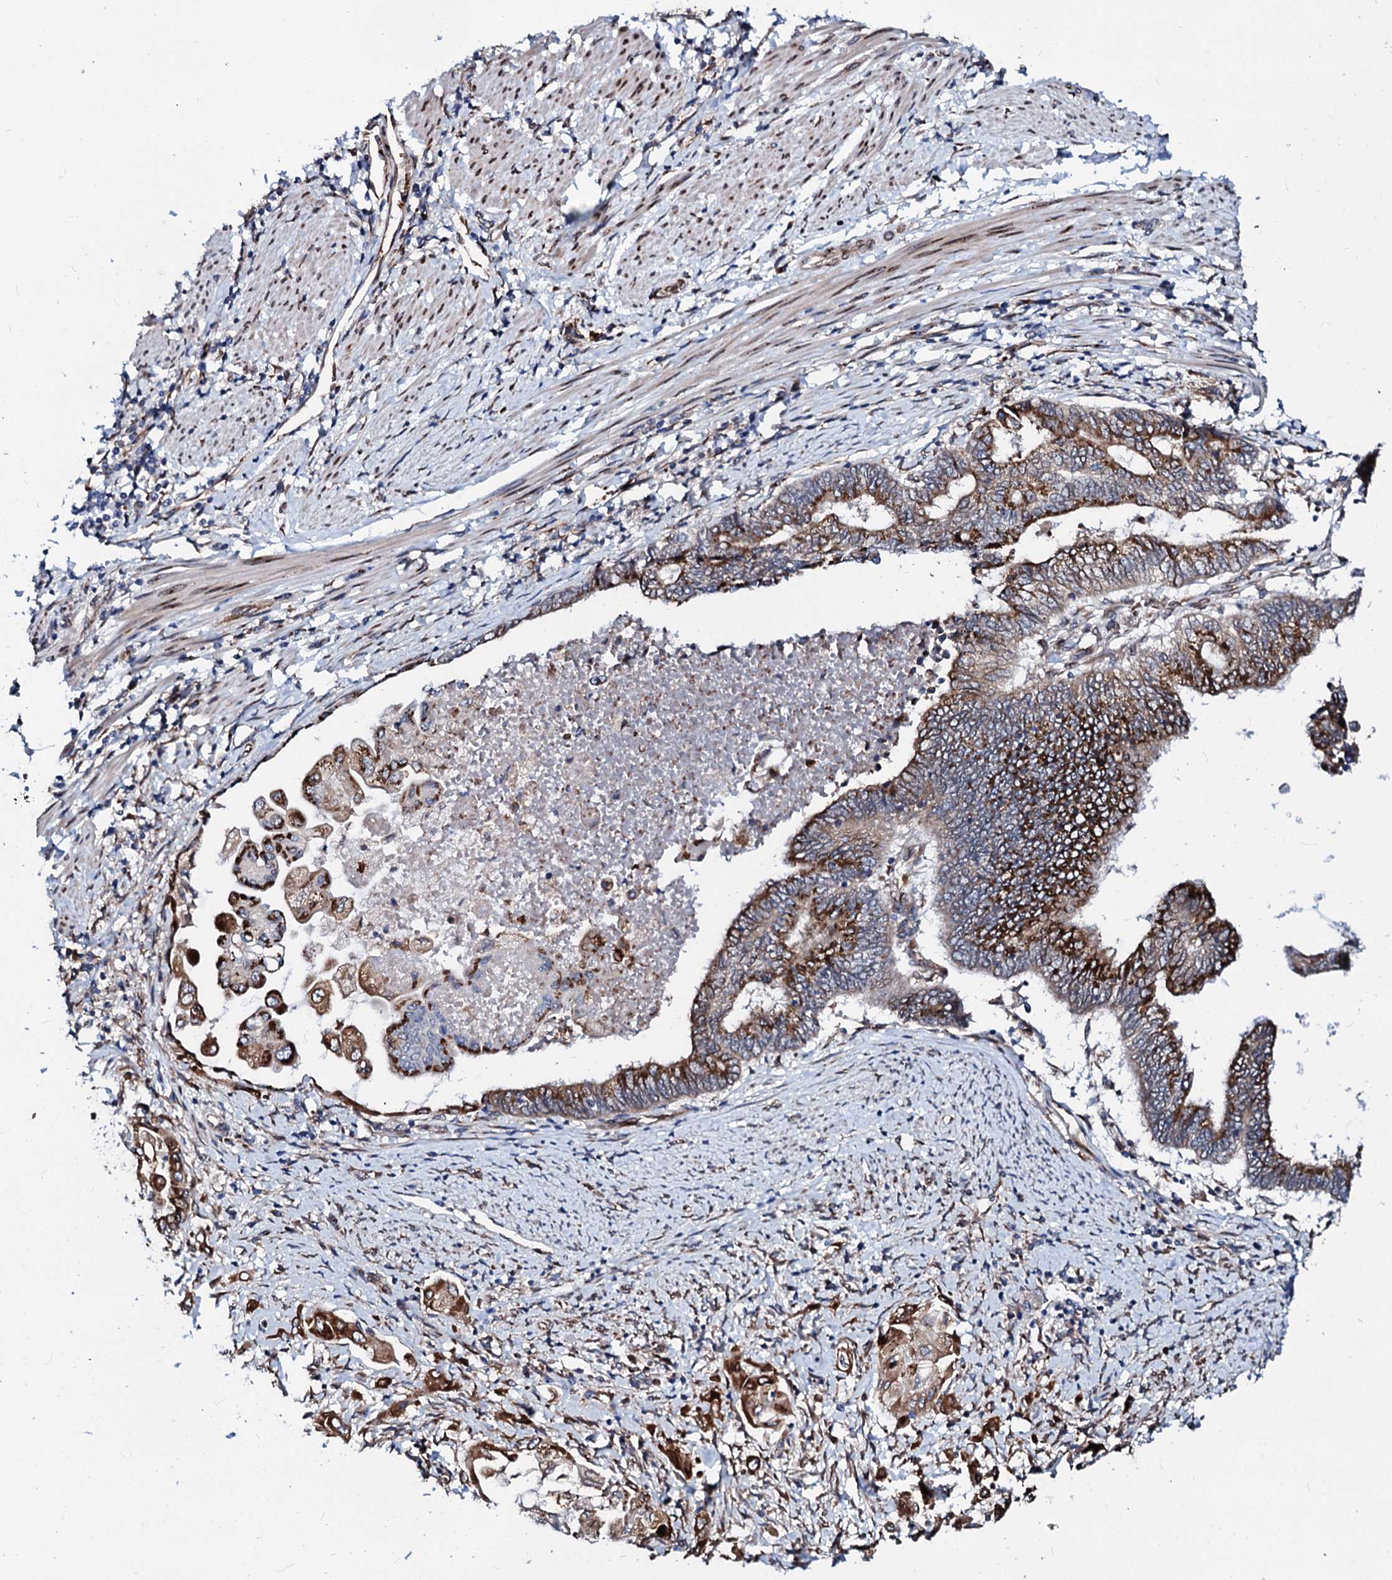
{"staining": {"intensity": "strong", "quantity": "25%-75%", "location": "cytoplasmic/membranous"}, "tissue": "endometrial cancer", "cell_type": "Tumor cells", "image_type": "cancer", "snomed": [{"axis": "morphology", "description": "Adenocarcinoma, NOS"}, {"axis": "topography", "description": "Uterus"}, {"axis": "topography", "description": "Endometrium"}], "caption": "Immunohistochemical staining of human endometrial cancer (adenocarcinoma) shows high levels of strong cytoplasmic/membranous positivity in about 25%-75% of tumor cells. (Brightfield microscopy of DAB IHC at high magnification).", "gene": "TMCO3", "patient": {"sex": "female", "age": 70}}